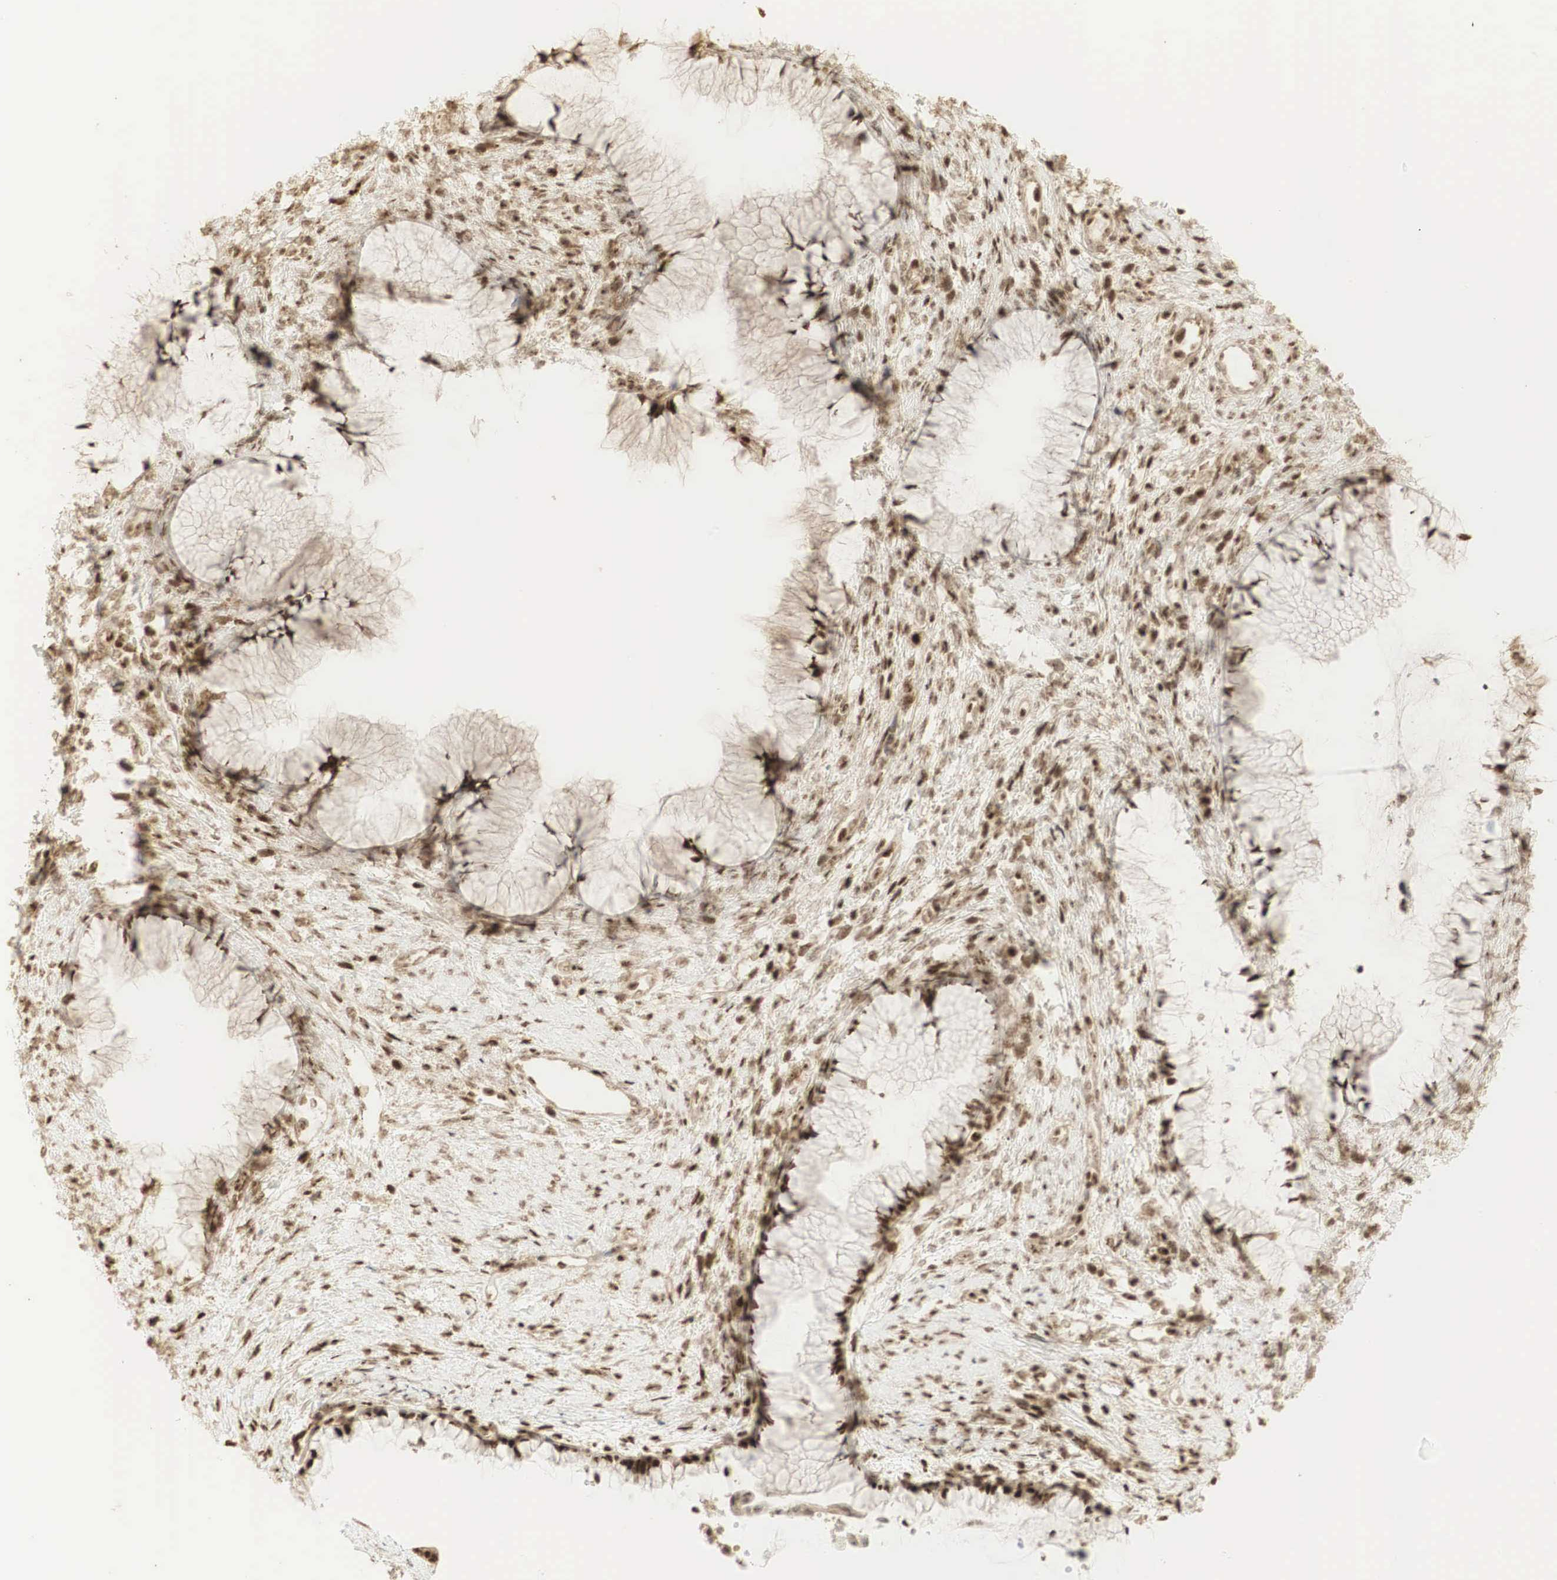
{"staining": {"intensity": "weak", "quantity": "<25%", "location": "cytoplasmic/membranous,nuclear"}, "tissue": "cervix", "cell_type": "Glandular cells", "image_type": "normal", "snomed": [{"axis": "morphology", "description": "Normal tissue, NOS"}, {"axis": "topography", "description": "Cervix"}], "caption": "The image displays no staining of glandular cells in normal cervix.", "gene": "RNF113A", "patient": {"sex": "female", "age": 82}}